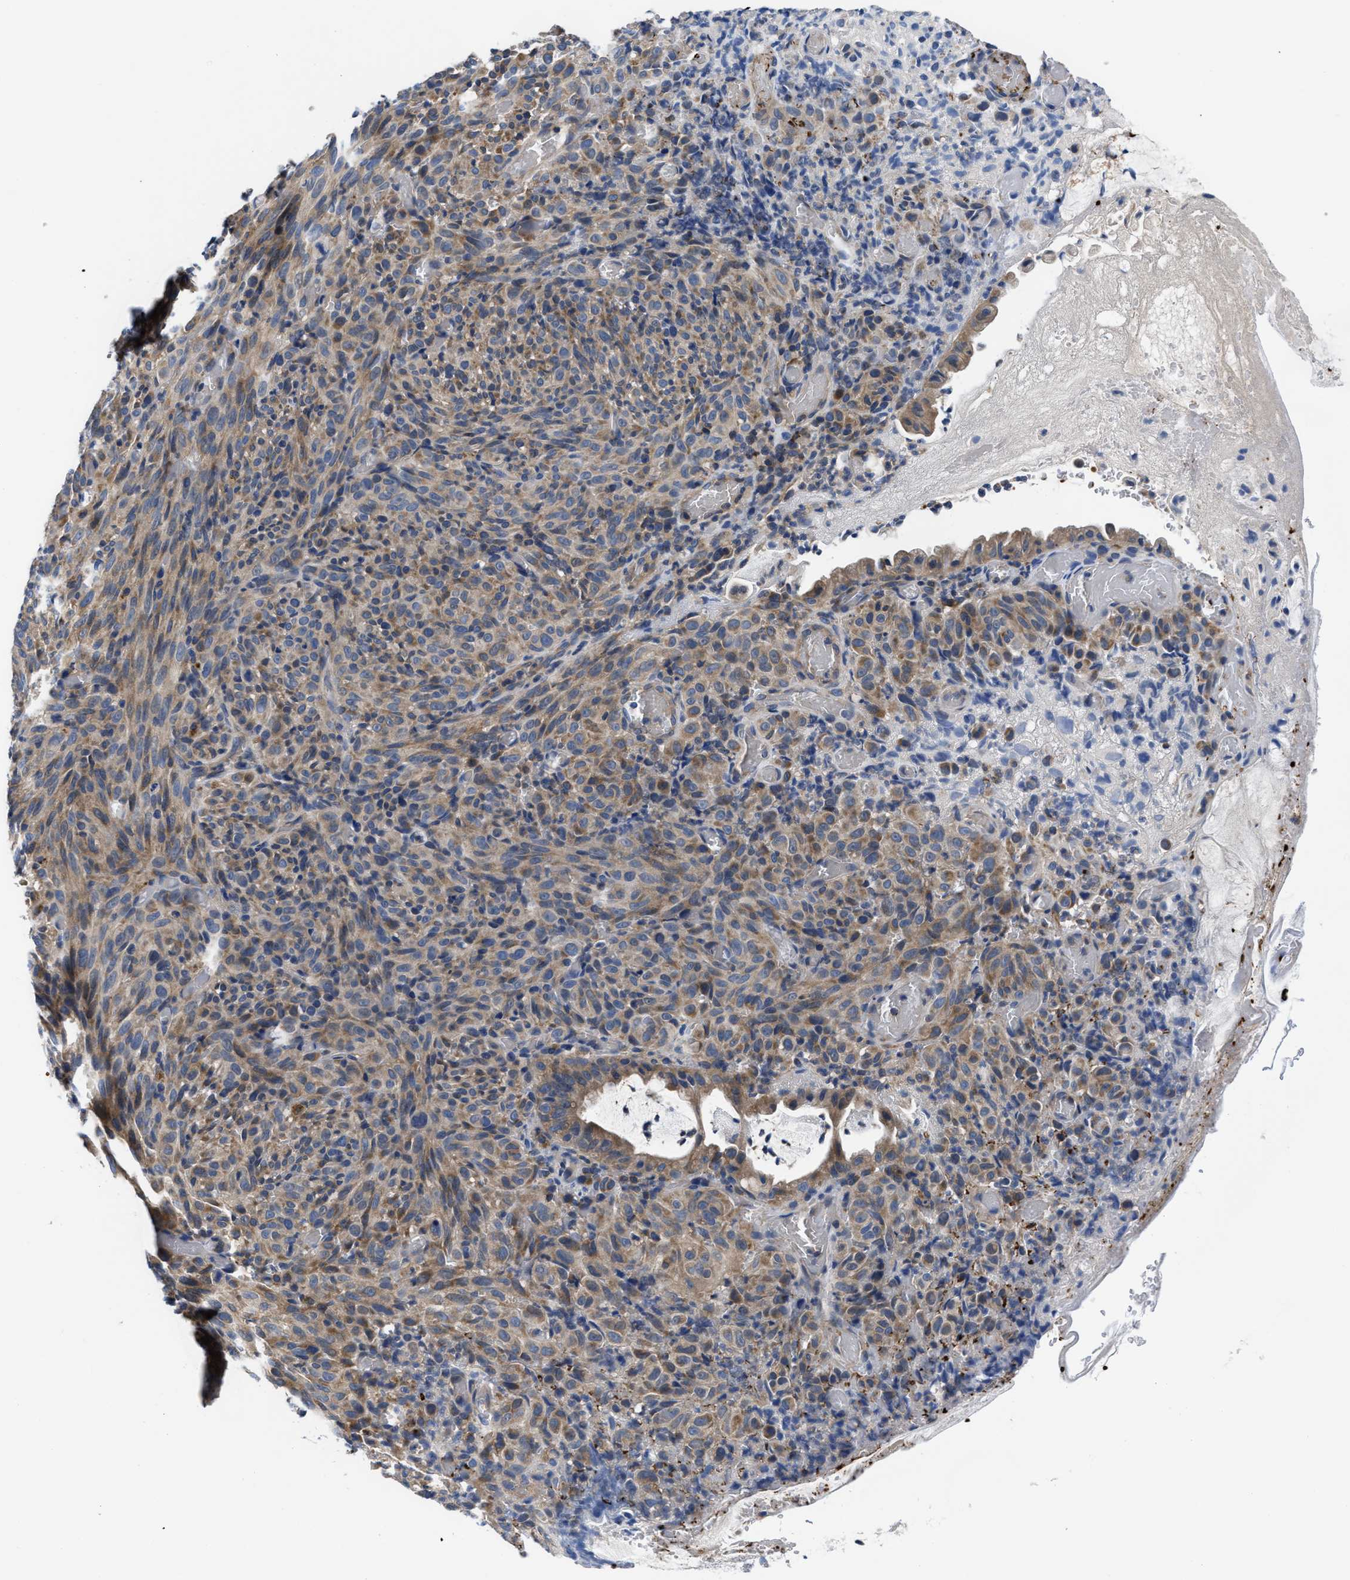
{"staining": {"intensity": "weak", "quantity": ">75%", "location": "cytoplasmic/membranous"}, "tissue": "melanoma", "cell_type": "Tumor cells", "image_type": "cancer", "snomed": [{"axis": "morphology", "description": "Malignant melanoma, NOS"}, {"axis": "topography", "description": "Rectum"}], "caption": "Approximately >75% of tumor cells in melanoma reveal weak cytoplasmic/membranous protein staining as visualized by brown immunohistochemical staining.", "gene": "PHLPP1", "patient": {"sex": "female", "age": 81}}